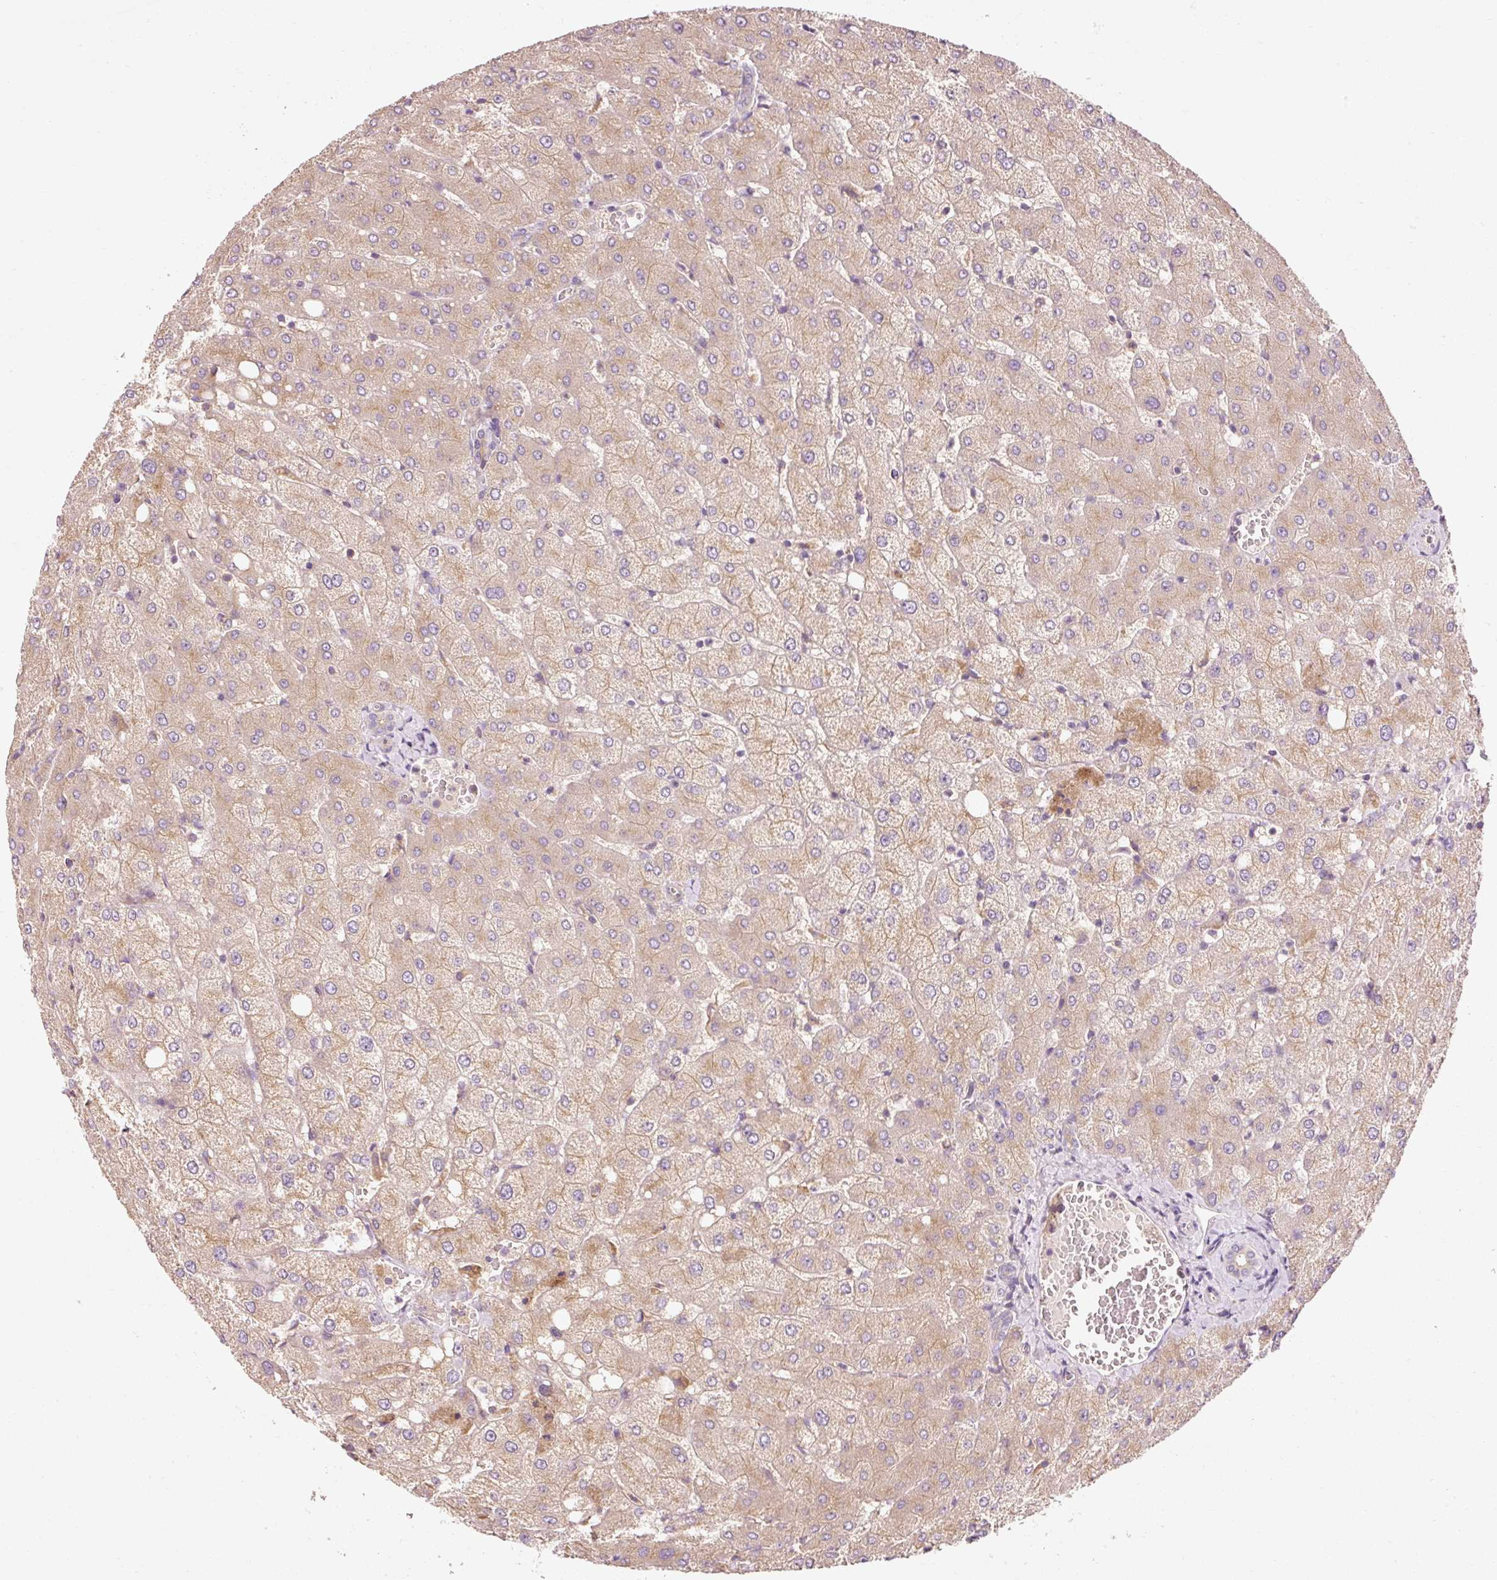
{"staining": {"intensity": "negative", "quantity": "none", "location": "none"}, "tissue": "liver", "cell_type": "Cholangiocytes", "image_type": "normal", "snomed": [{"axis": "morphology", "description": "Normal tissue, NOS"}, {"axis": "topography", "description": "Liver"}], "caption": "A histopathology image of liver stained for a protein displays no brown staining in cholangiocytes.", "gene": "NAPA", "patient": {"sex": "female", "age": 54}}